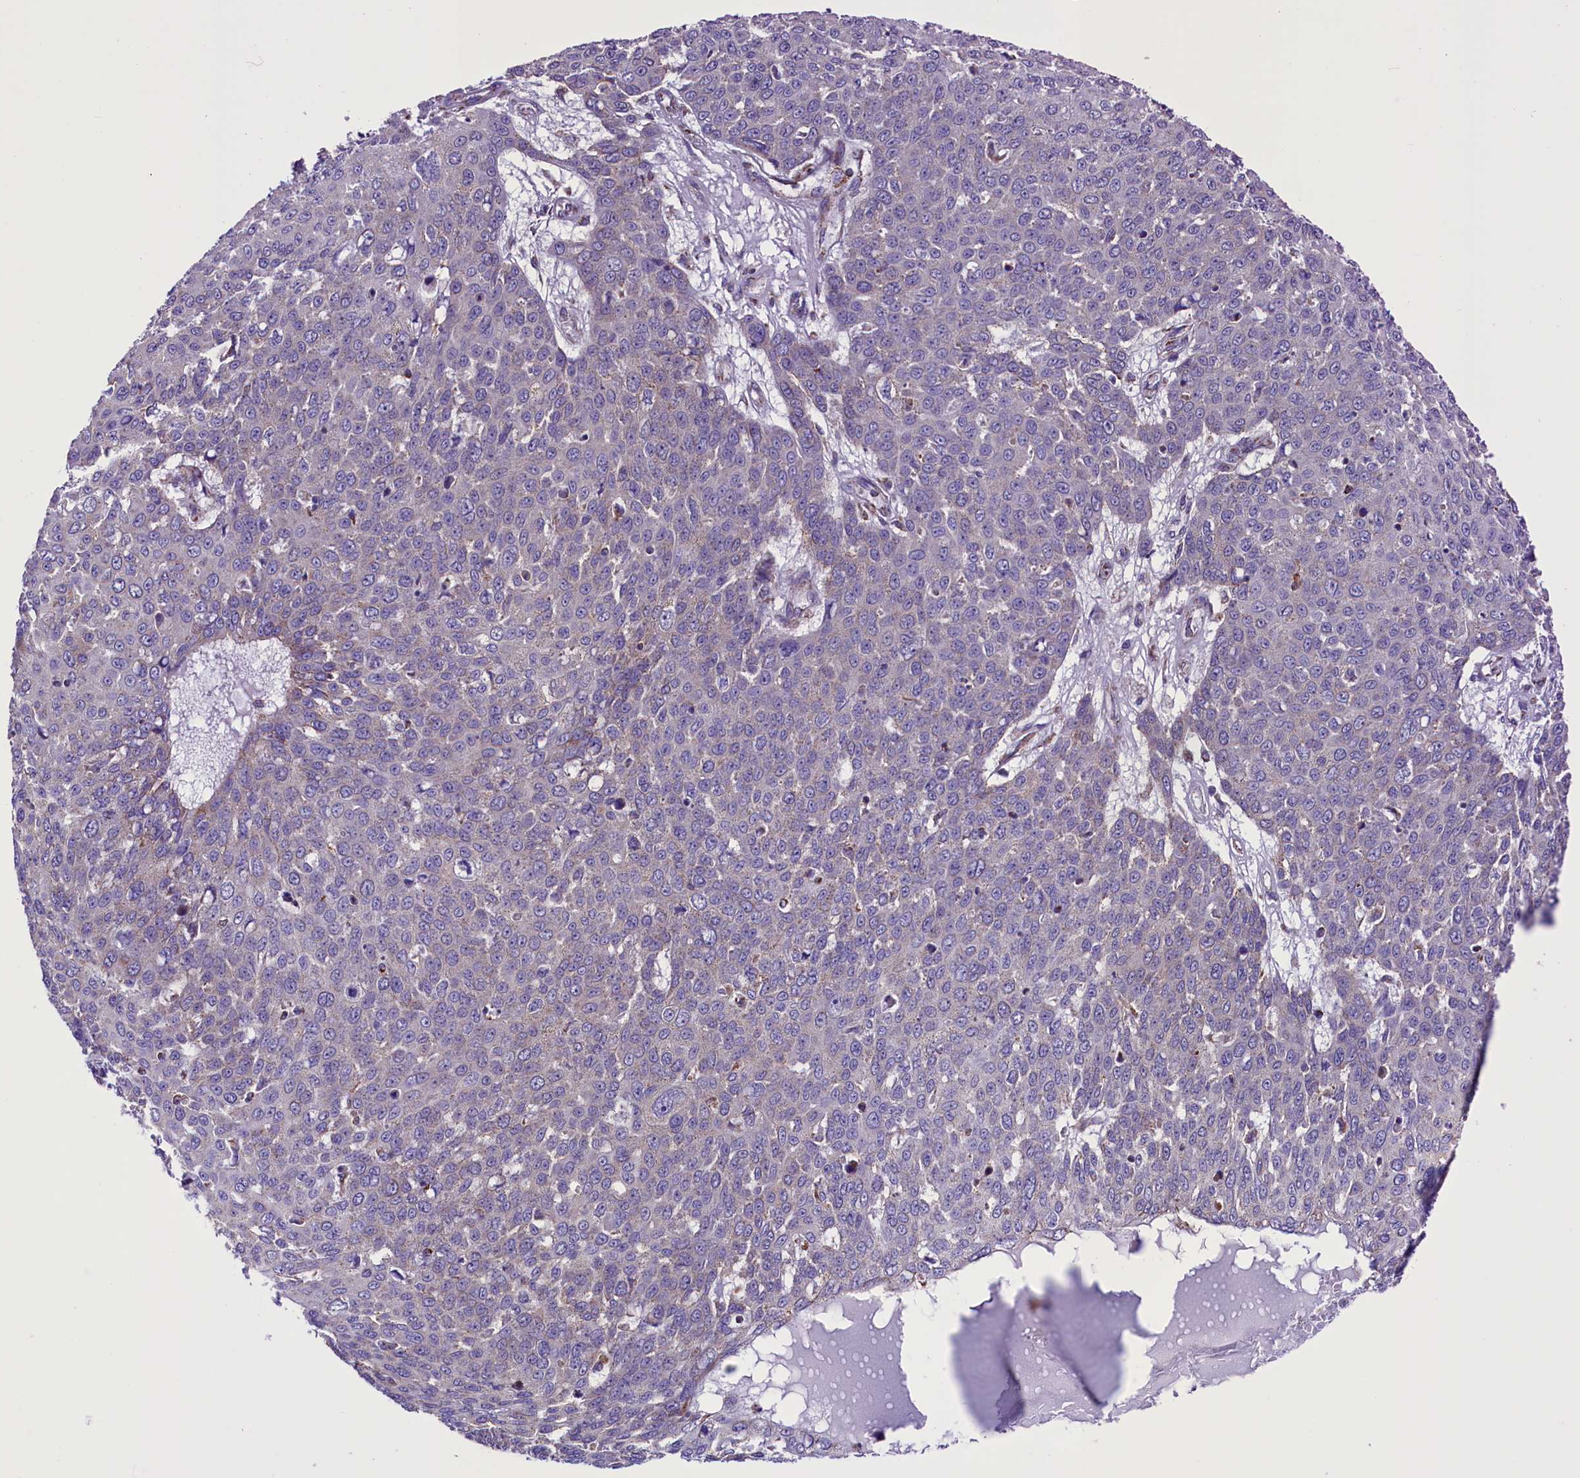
{"staining": {"intensity": "moderate", "quantity": "25%-75%", "location": "cytoplasmic/membranous"}, "tissue": "skin cancer", "cell_type": "Tumor cells", "image_type": "cancer", "snomed": [{"axis": "morphology", "description": "Squamous cell carcinoma, NOS"}, {"axis": "topography", "description": "Skin"}], "caption": "This is a histology image of immunohistochemistry staining of squamous cell carcinoma (skin), which shows moderate positivity in the cytoplasmic/membranous of tumor cells.", "gene": "ICA1L", "patient": {"sex": "male", "age": 71}}